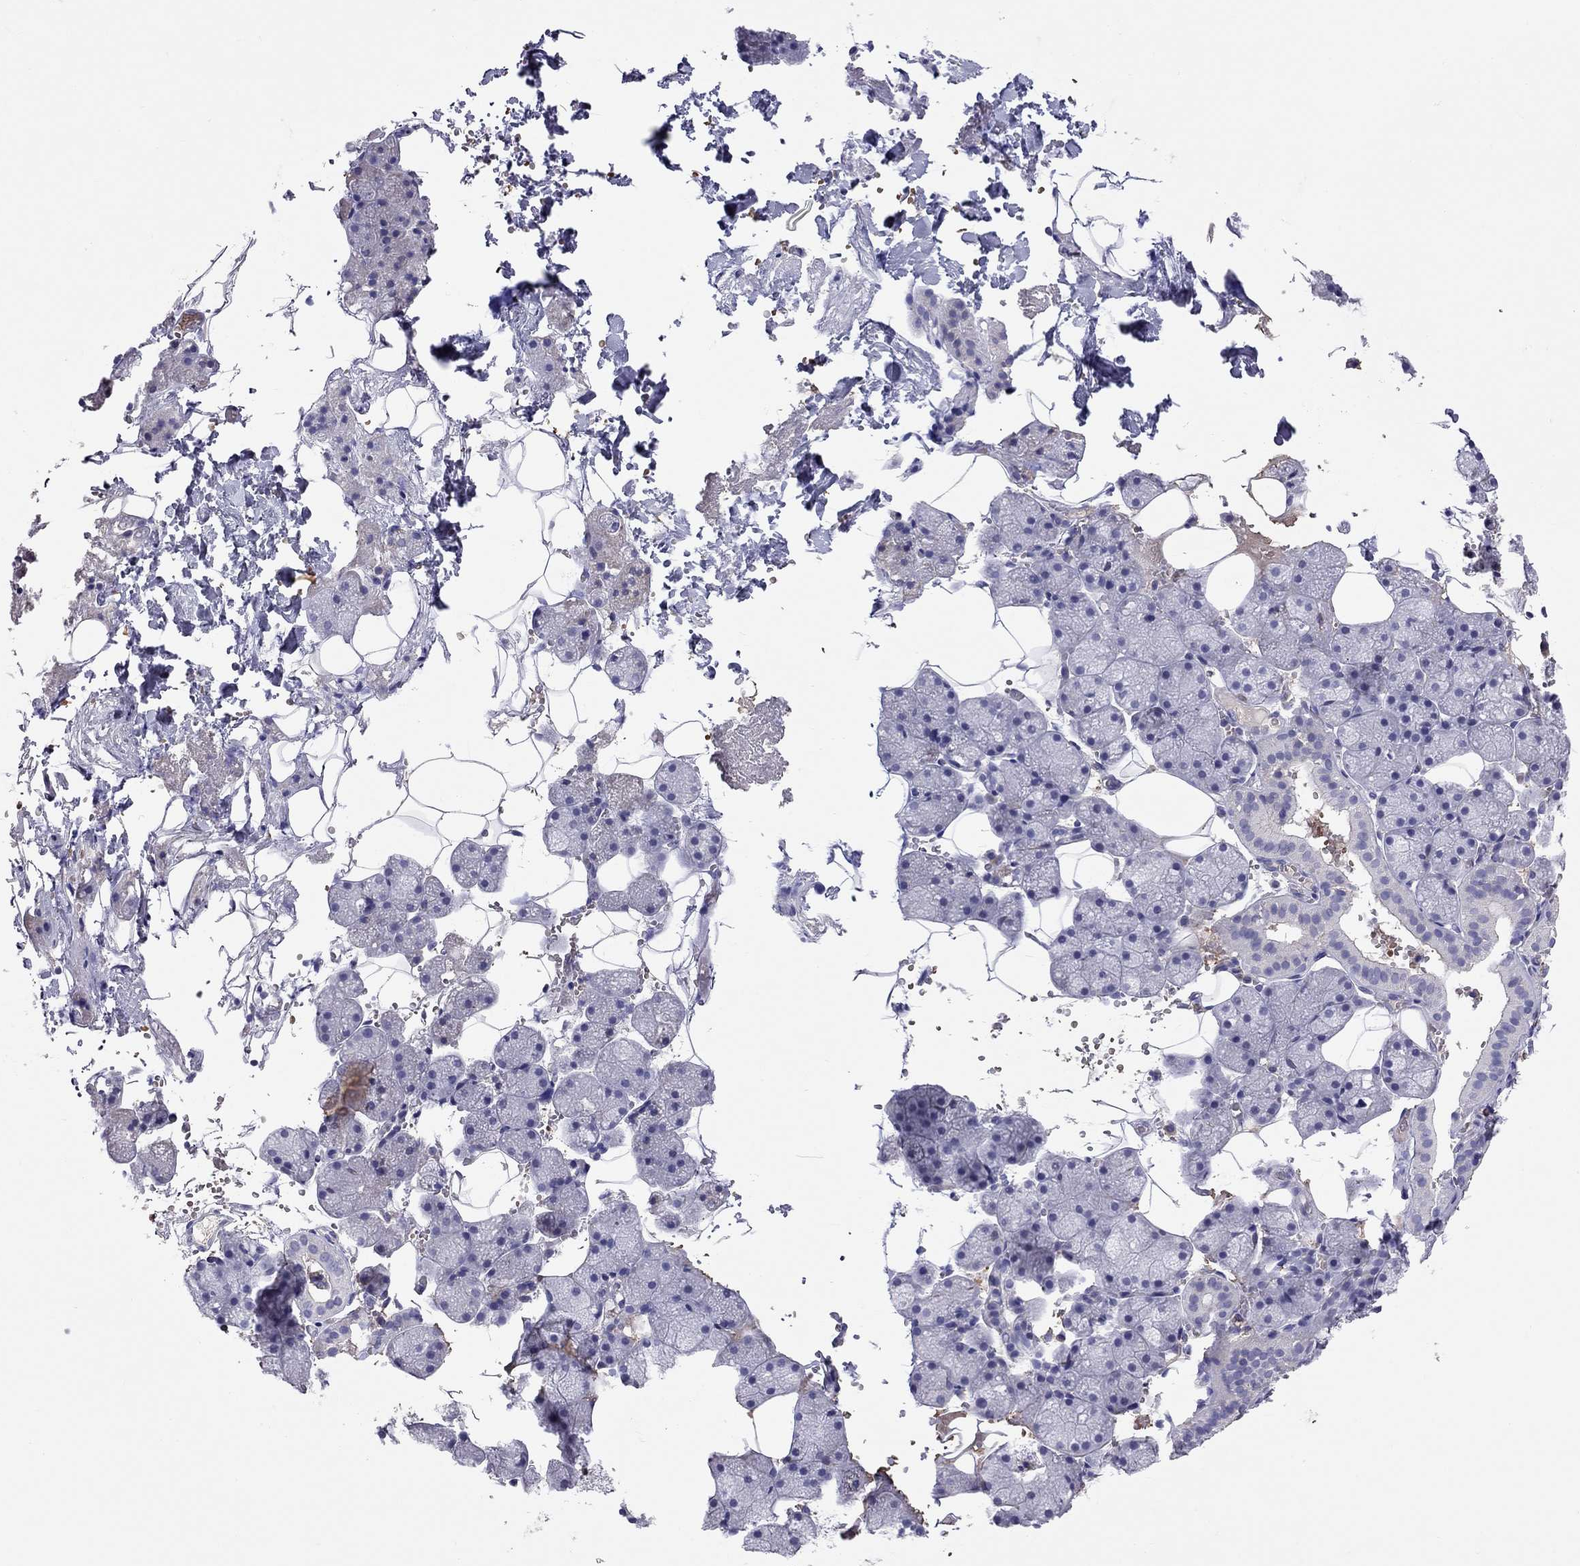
{"staining": {"intensity": "negative", "quantity": "none", "location": "none"}, "tissue": "salivary gland", "cell_type": "Glandular cells", "image_type": "normal", "snomed": [{"axis": "morphology", "description": "Normal tissue, NOS"}, {"axis": "topography", "description": "Salivary gland"}], "caption": "Protein analysis of benign salivary gland exhibits no significant positivity in glandular cells.", "gene": "FRMD1", "patient": {"sex": "male", "age": 38}}